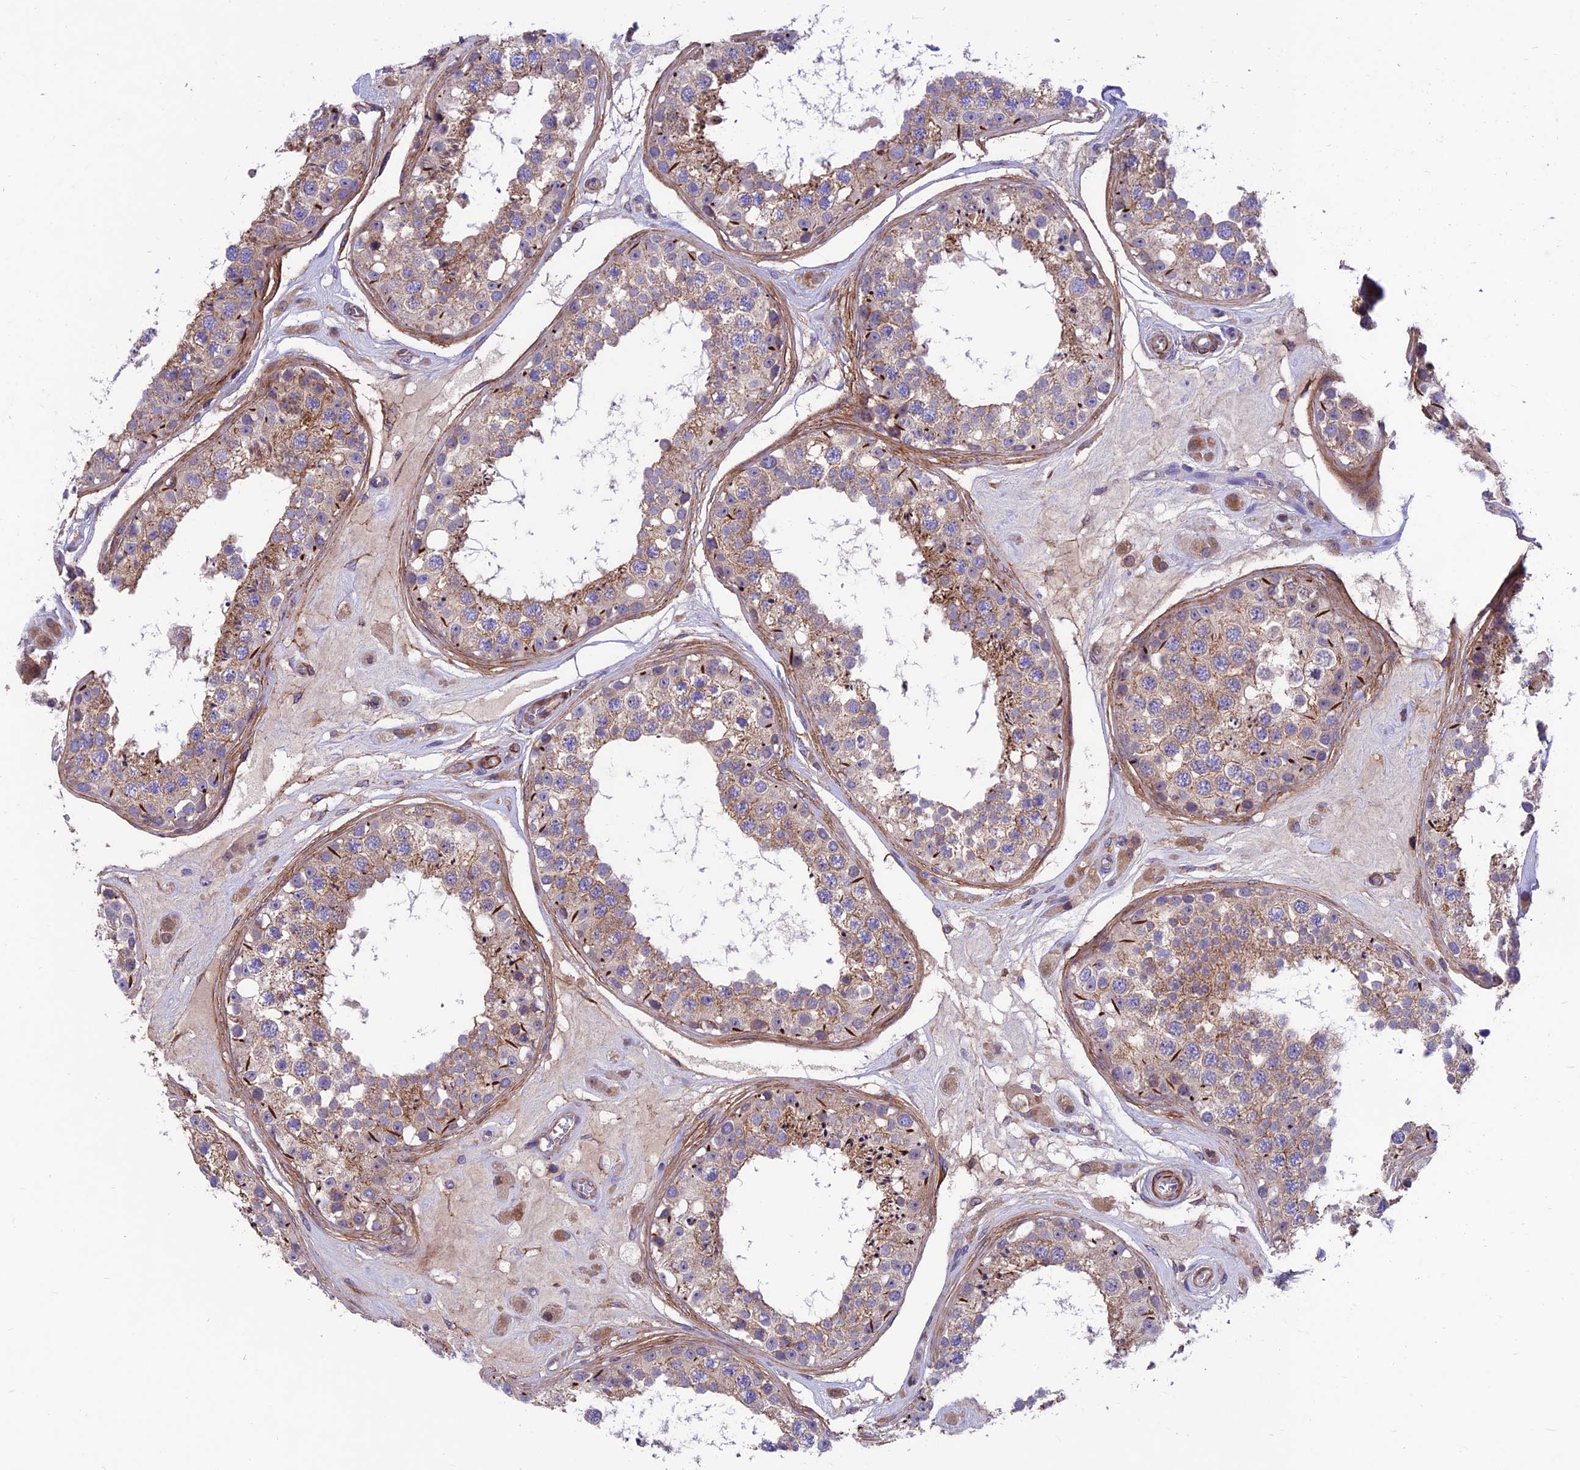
{"staining": {"intensity": "weak", "quantity": ">75%", "location": "cytoplasmic/membranous"}, "tissue": "testis", "cell_type": "Cells in seminiferous ducts", "image_type": "normal", "snomed": [{"axis": "morphology", "description": "Normal tissue, NOS"}, {"axis": "topography", "description": "Testis"}], "caption": "The micrograph demonstrates staining of normal testis, revealing weak cytoplasmic/membranous protein positivity (brown color) within cells in seminiferous ducts. (Brightfield microscopy of DAB IHC at high magnification).", "gene": "VPS16", "patient": {"sex": "male", "age": 25}}